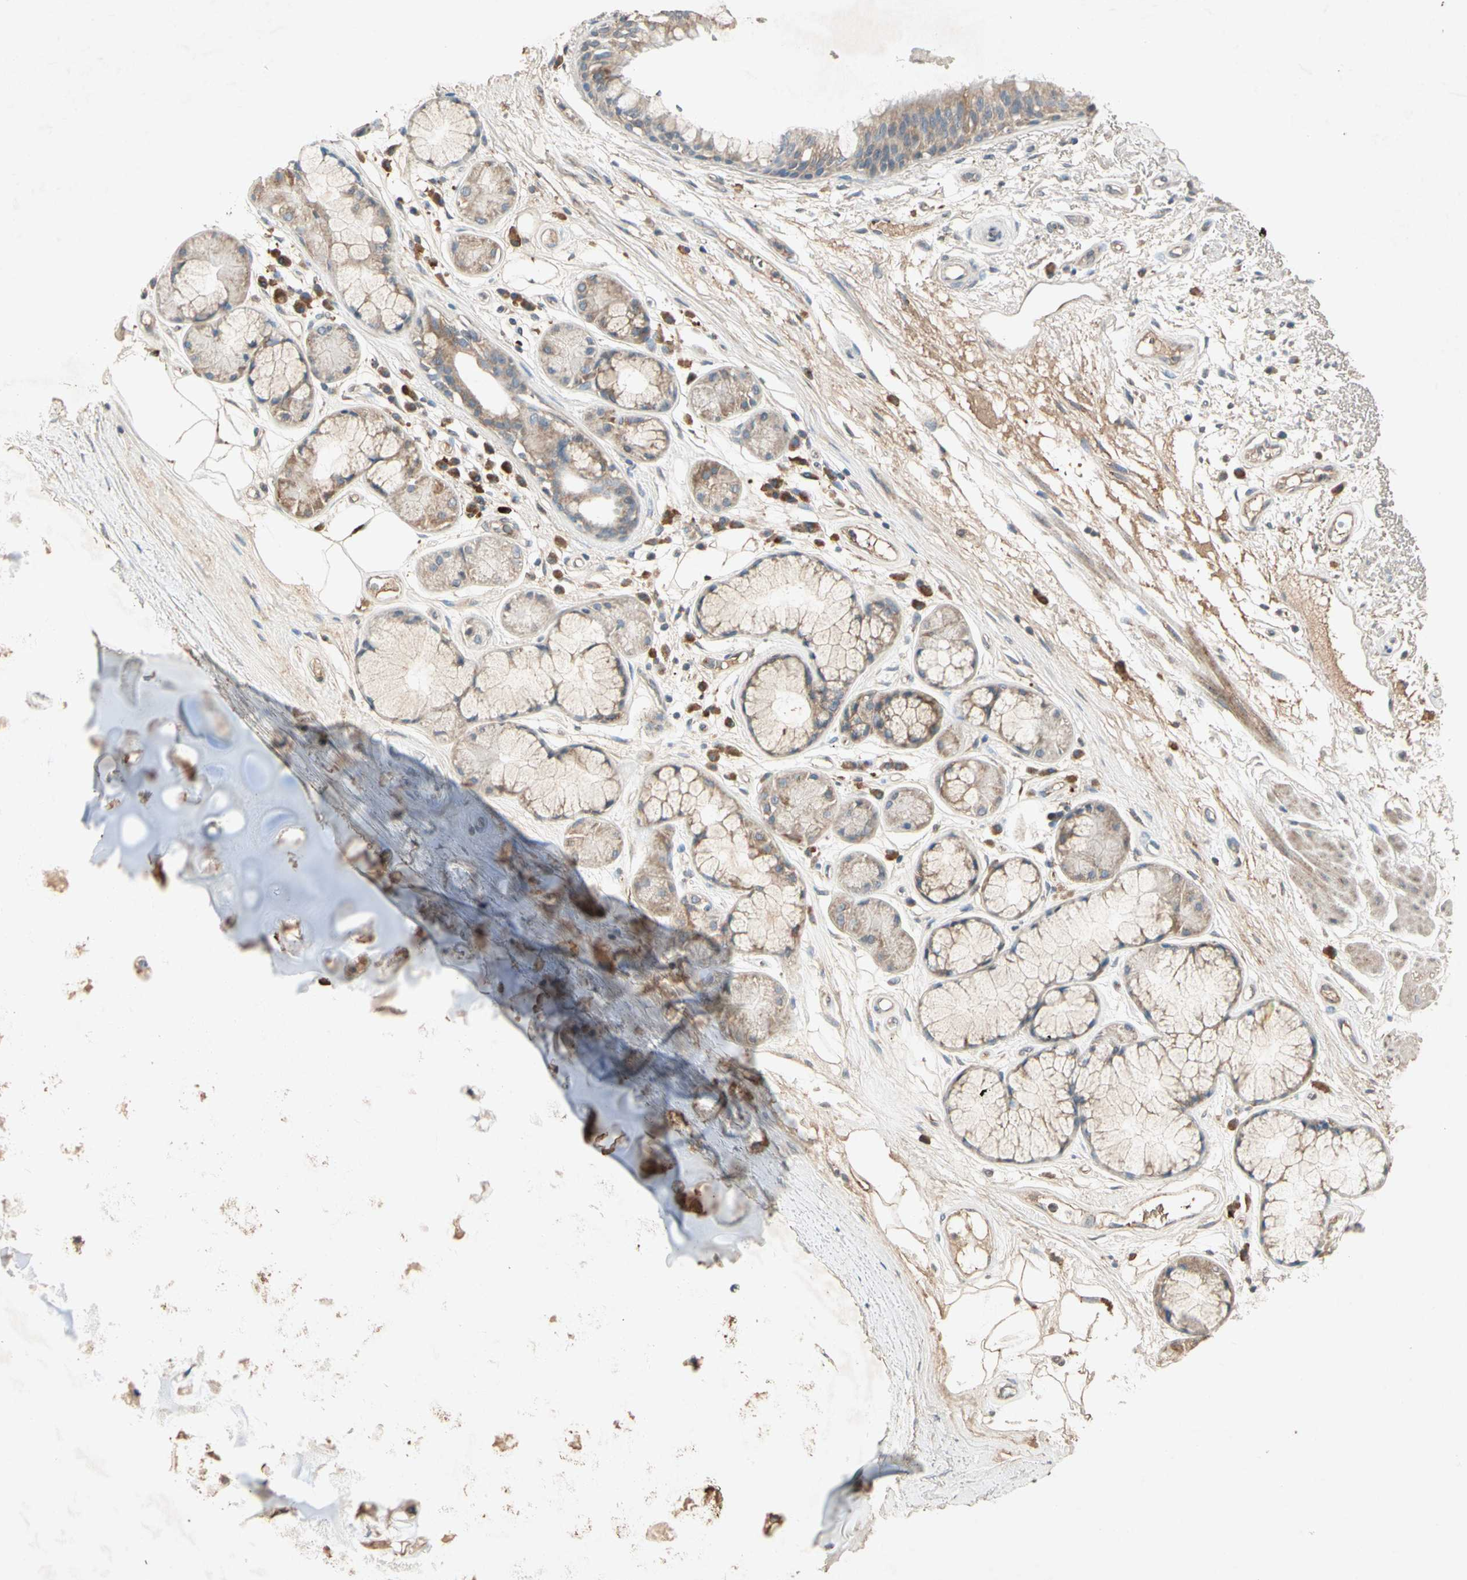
{"staining": {"intensity": "moderate", "quantity": ">75%", "location": "cytoplasmic/membranous"}, "tissue": "bronchus", "cell_type": "Respiratory epithelial cells", "image_type": "normal", "snomed": [{"axis": "morphology", "description": "Normal tissue, NOS"}, {"axis": "topography", "description": "Bronchus"}], "caption": "Immunohistochemistry of unremarkable human bronchus reveals medium levels of moderate cytoplasmic/membranous expression in approximately >75% of respiratory epithelial cells.", "gene": "GPLD1", "patient": {"sex": "male", "age": 66}}